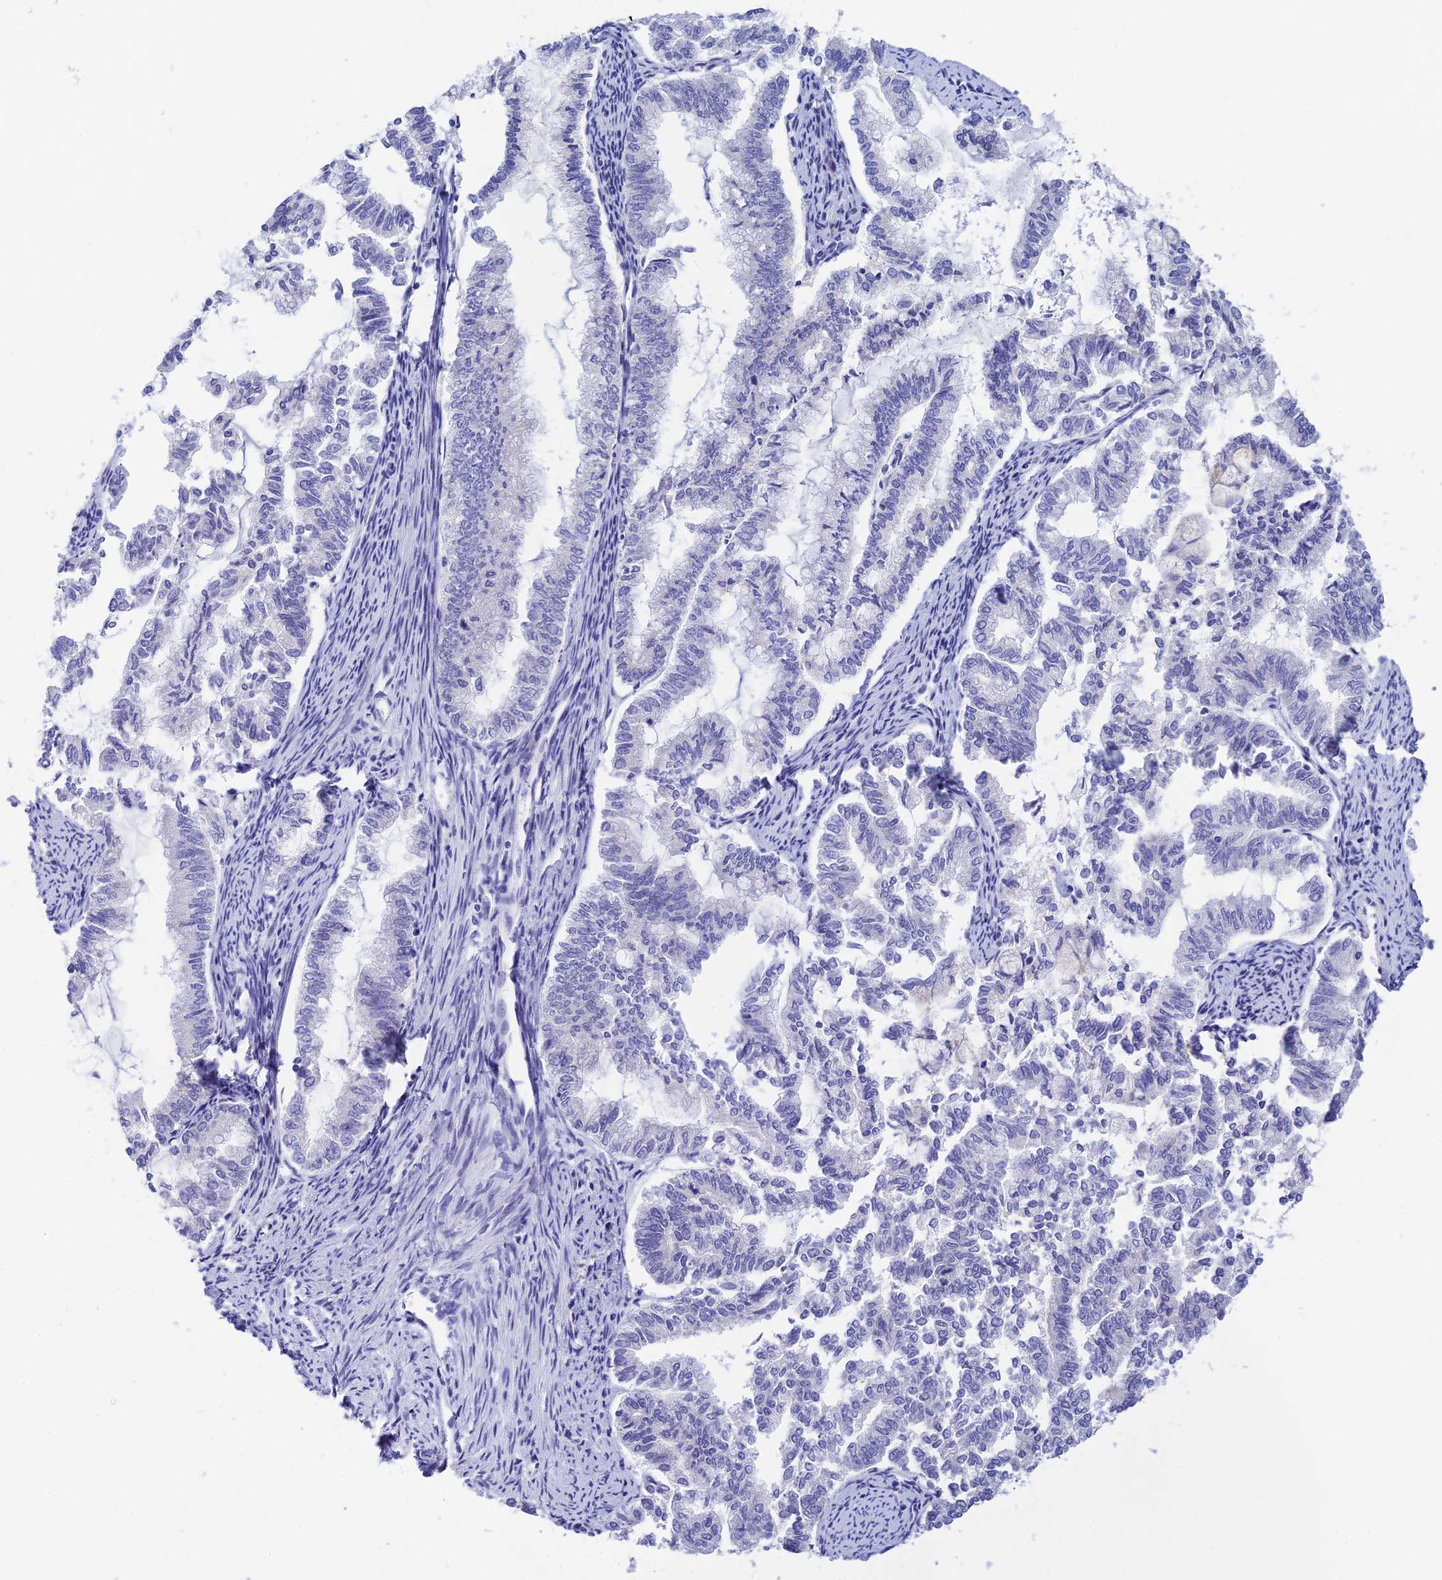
{"staining": {"intensity": "negative", "quantity": "none", "location": "none"}, "tissue": "endometrial cancer", "cell_type": "Tumor cells", "image_type": "cancer", "snomed": [{"axis": "morphology", "description": "Adenocarcinoma, NOS"}, {"axis": "topography", "description": "Endometrium"}], "caption": "Endometrial adenocarcinoma was stained to show a protein in brown. There is no significant expression in tumor cells.", "gene": "RASGEF1B", "patient": {"sex": "female", "age": 79}}